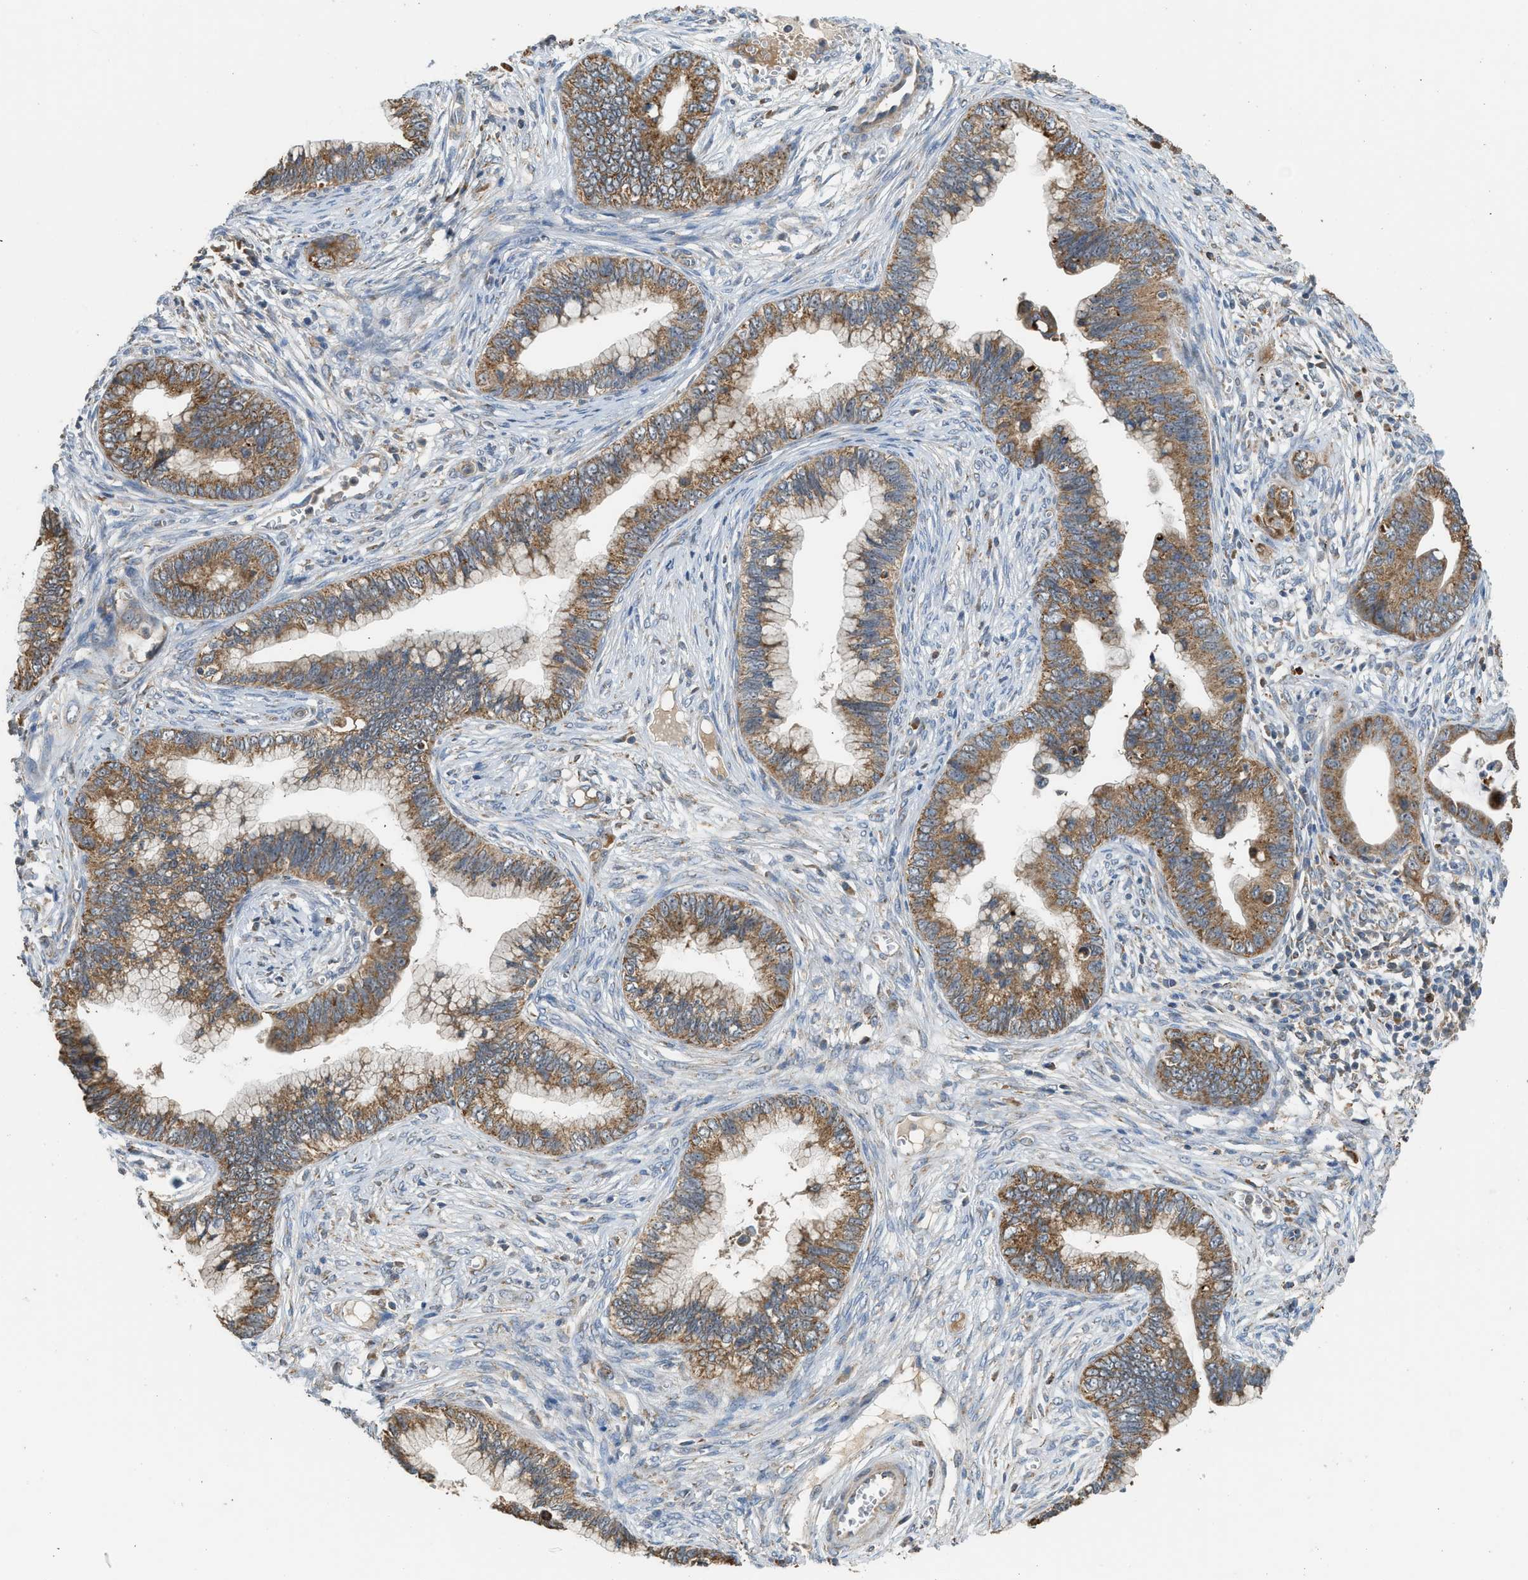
{"staining": {"intensity": "moderate", "quantity": ">75%", "location": "cytoplasmic/membranous"}, "tissue": "cervical cancer", "cell_type": "Tumor cells", "image_type": "cancer", "snomed": [{"axis": "morphology", "description": "Adenocarcinoma, NOS"}, {"axis": "topography", "description": "Cervix"}], "caption": "Cervical cancer (adenocarcinoma) was stained to show a protein in brown. There is medium levels of moderate cytoplasmic/membranous expression in approximately >75% of tumor cells.", "gene": "STARD3", "patient": {"sex": "female", "age": 44}}